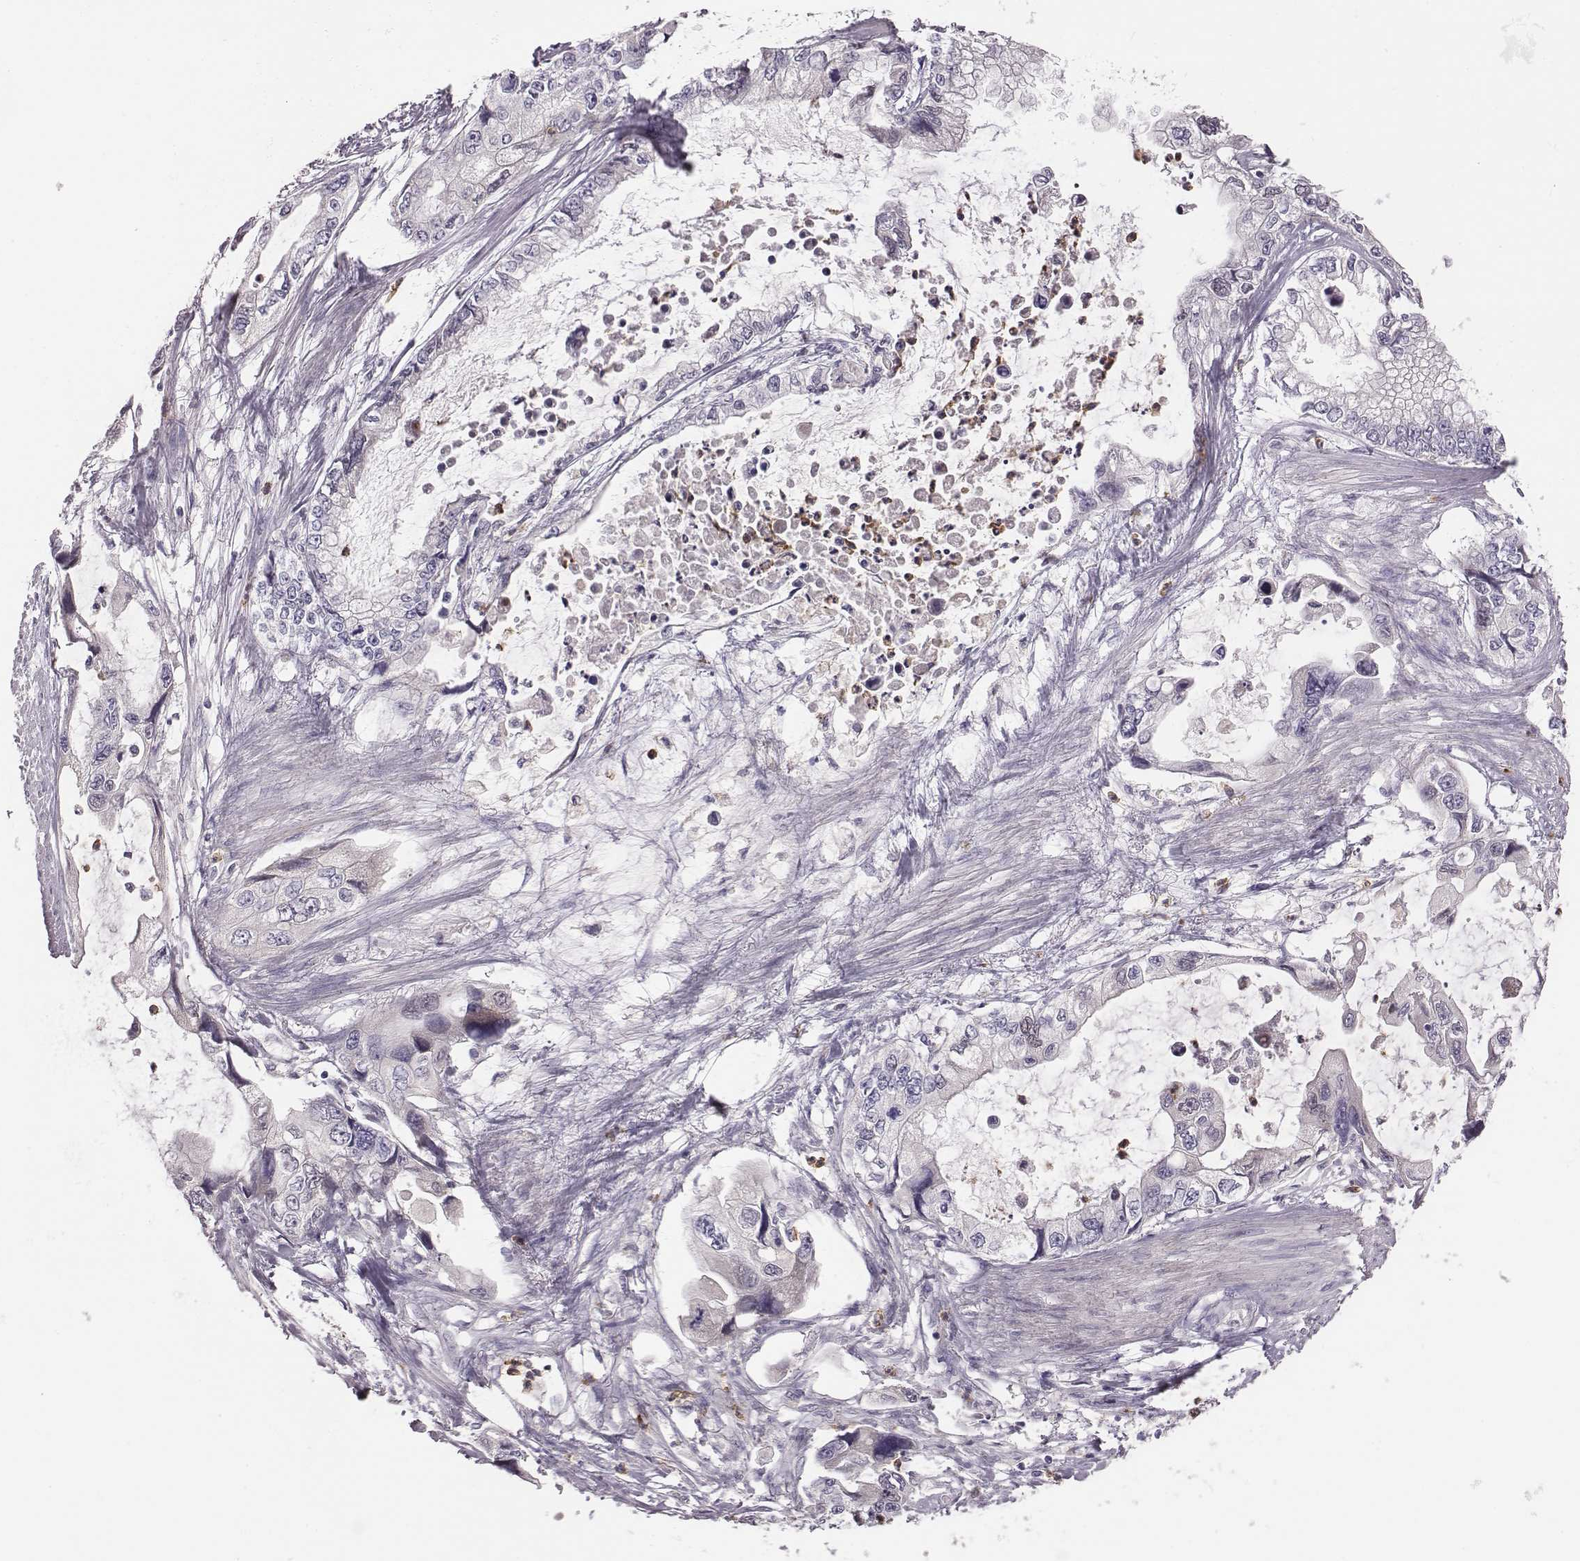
{"staining": {"intensity": "negative", "quantity": "none", "location": "none"}, "tissue": "stomach cancer", "cell_type": "Tumor cells", "image_type": "cancer", "snomed": [{"axis": "morphology", "description": "Adenocarcinoma, NOS"}, {"axis": "topography", "description": "Pancreas"}, {"axis": "topography", "description": "Stomach, upper"}, {"axis": "topography", "description": "Stomach"}], "caption": "DAB (3,3'-diaminobenzidine) immunohistochemical staining of adenocarcinoma (stomach) exhibits no significant staining in tumor cells.", "gene": "KMO", "patient": {"sex": "male", "age": 77}}